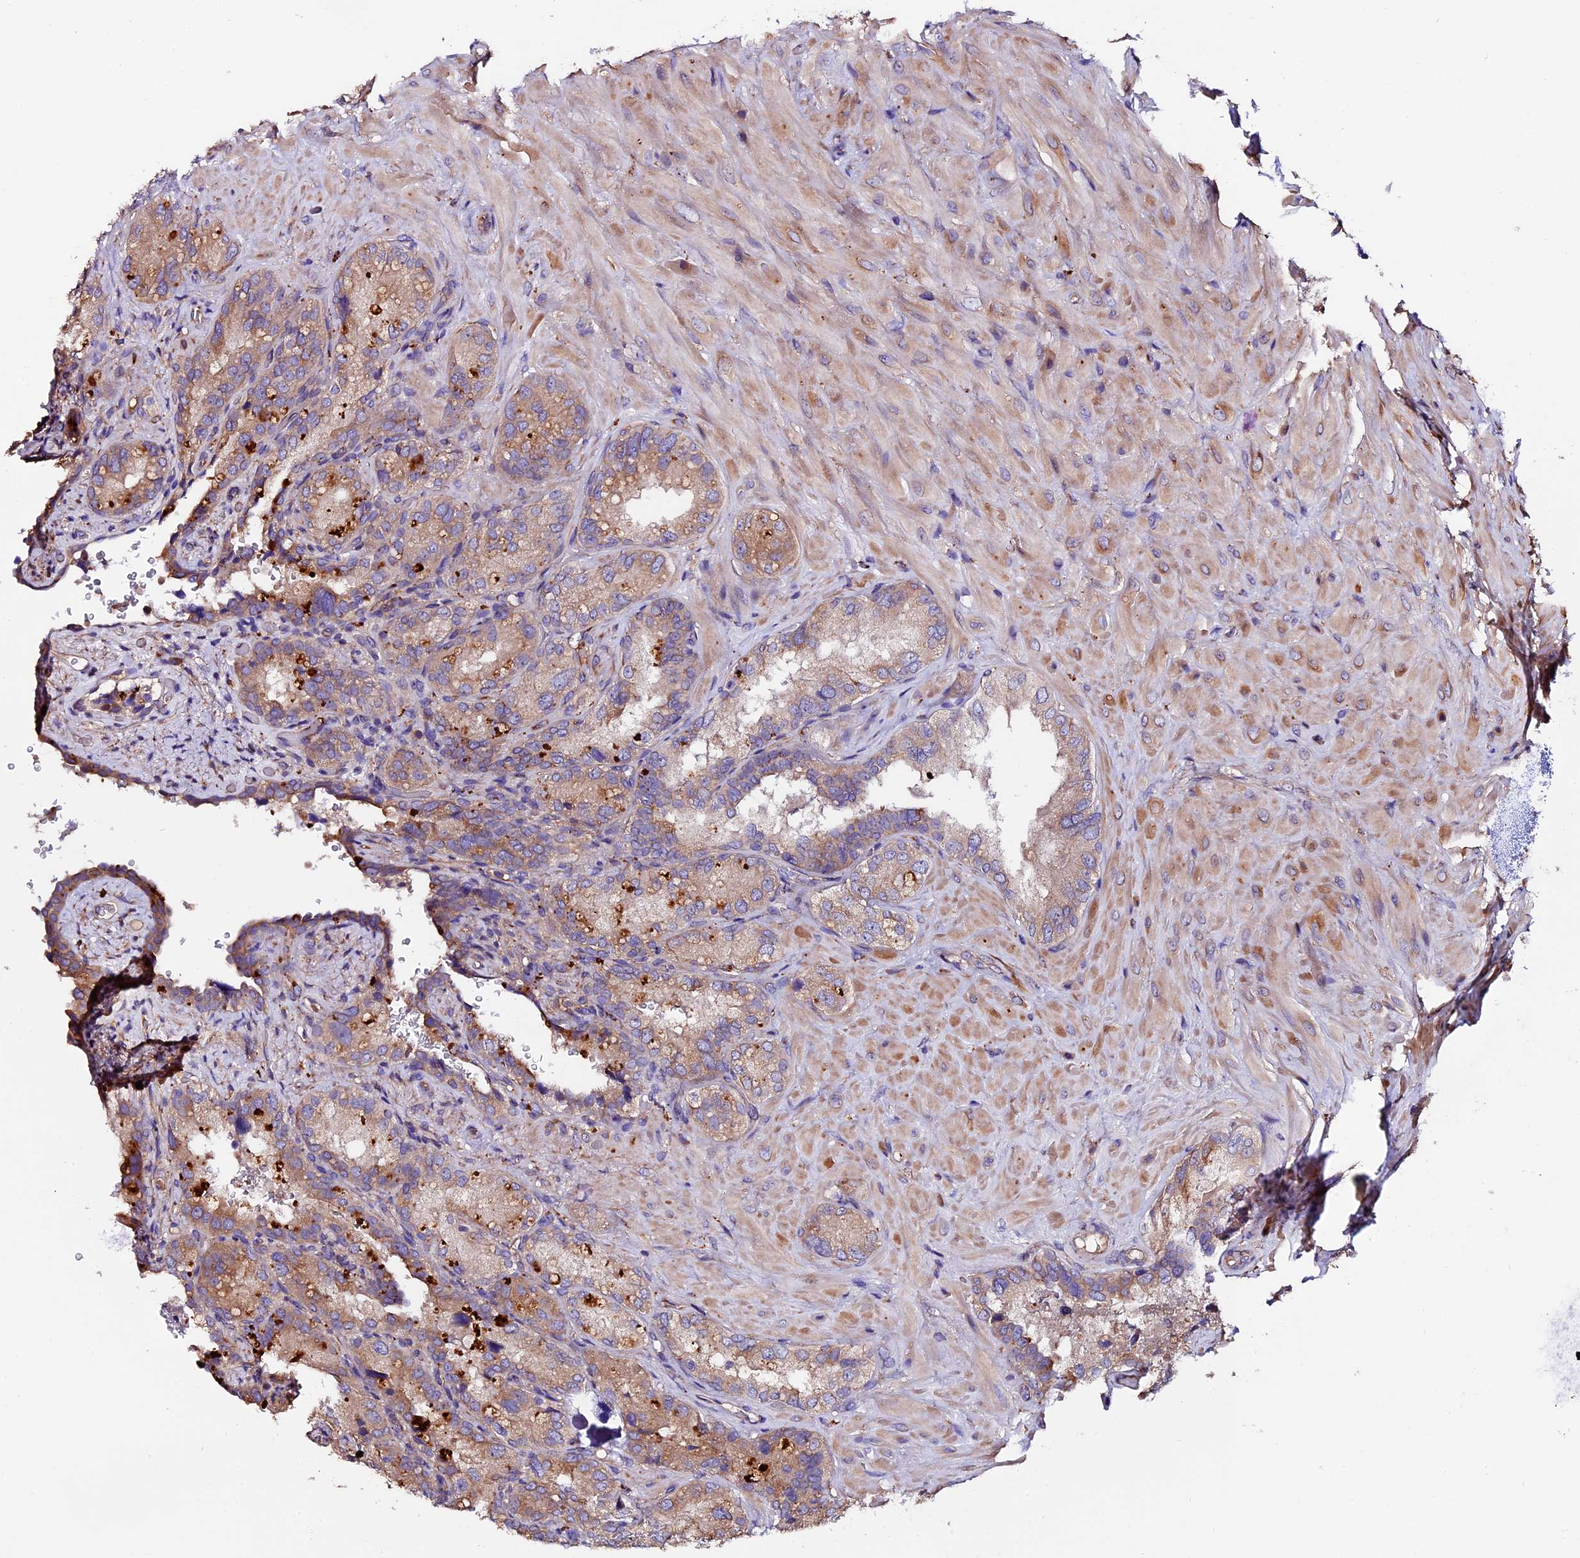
{"staining": {"intensity": "weak", "quantity": ">75%", "location": "cytoplasmic/membranous"}, "tissue": "seminal vesicle", "cell_type": "Glandular cells", "image_type": "normal", "snomed": [{"axis": "morphology", "description": "Normal tissue, NOS"}, {"axis": "topography", "description": "Seminal veicle"}, {"axis": "topography", "description": "Peripheral nerve tissue"}], "caption": "Glandular cells reveal low levels of weak cytoplasmic/membranous staining in about >75% of cells in benign seminal vesicle.", "gene": "CLN5", "patient": {"sex": "male", "age": 67}}